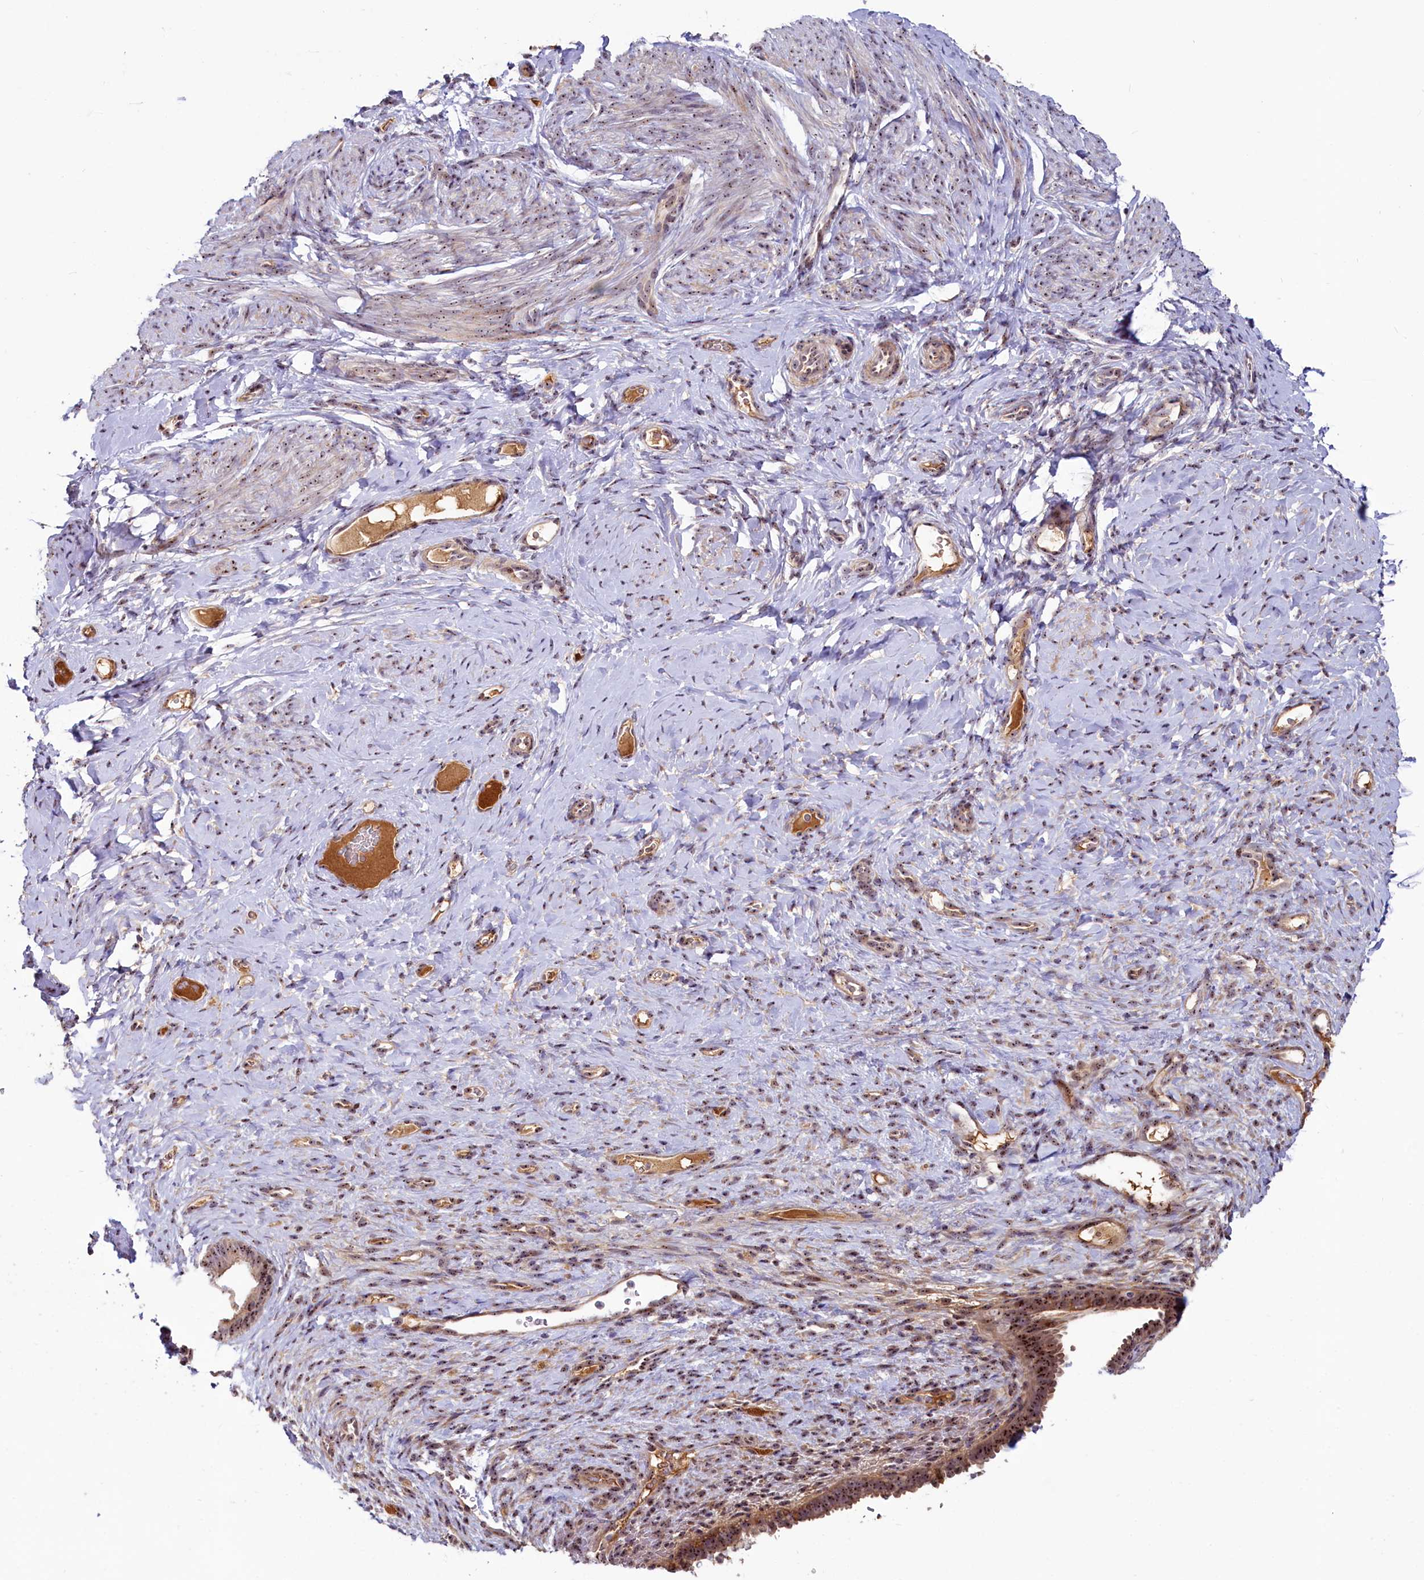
{"staining": {"intensity": "moderate", "quantity": ">75%", "location": "nuclear"}, "tissue": "endometrium", "cell_type": "Cells in endometrial stroma", "image_type": "normal", "snomed": [{"axis": "morphology", "description": "Normal tissue, NOS"}, {"axis": "topography", "description": "Endometrium"}], "caption": "Immunohistochemistry (IHC) of benign endometrium displays medium levels of moderate nuclear expression in about >75% of cells in endometrial stroma.", "gene": "TCOF1", "patient": {"sex": "female", "age": 65}}